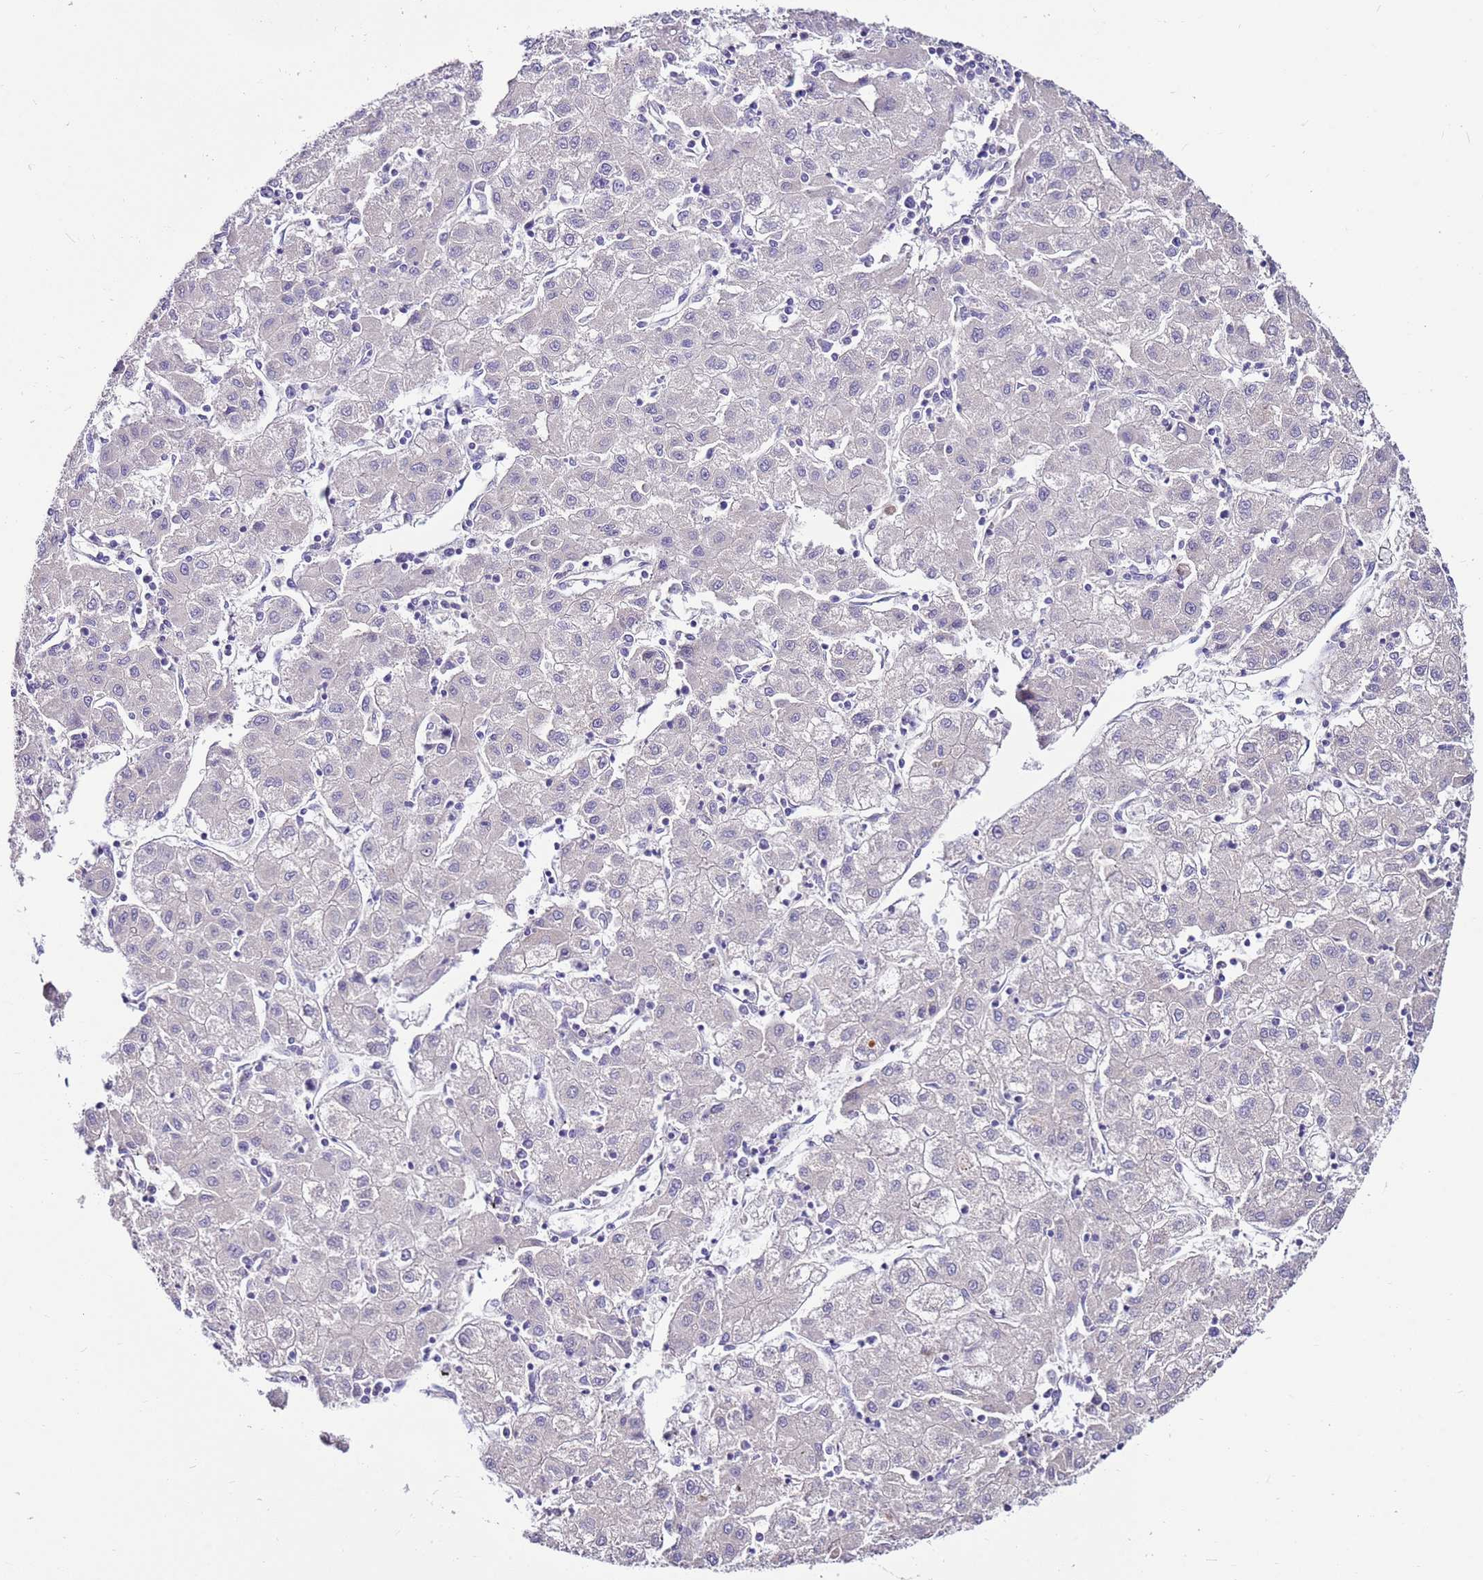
{"staining": {"intensity": "negative", "quantity": "none", "location": "none"}, "tissue": "liver cancer", "cell_type": "Tumor cells", "image_type": "cancer", "snomed": [{"axis": "morphology", "description": "Carcinoma, Hepatocellular, NOS"}, {"axis": "topography", "description": "Liver"}], "caption": "Liver cancer stained for a protein using immunohistochemistry (IHC) demonstrates no positivity tumor cells.", "gene": "DCDC2B", "patient": {"sex": "male", "age": 72}}